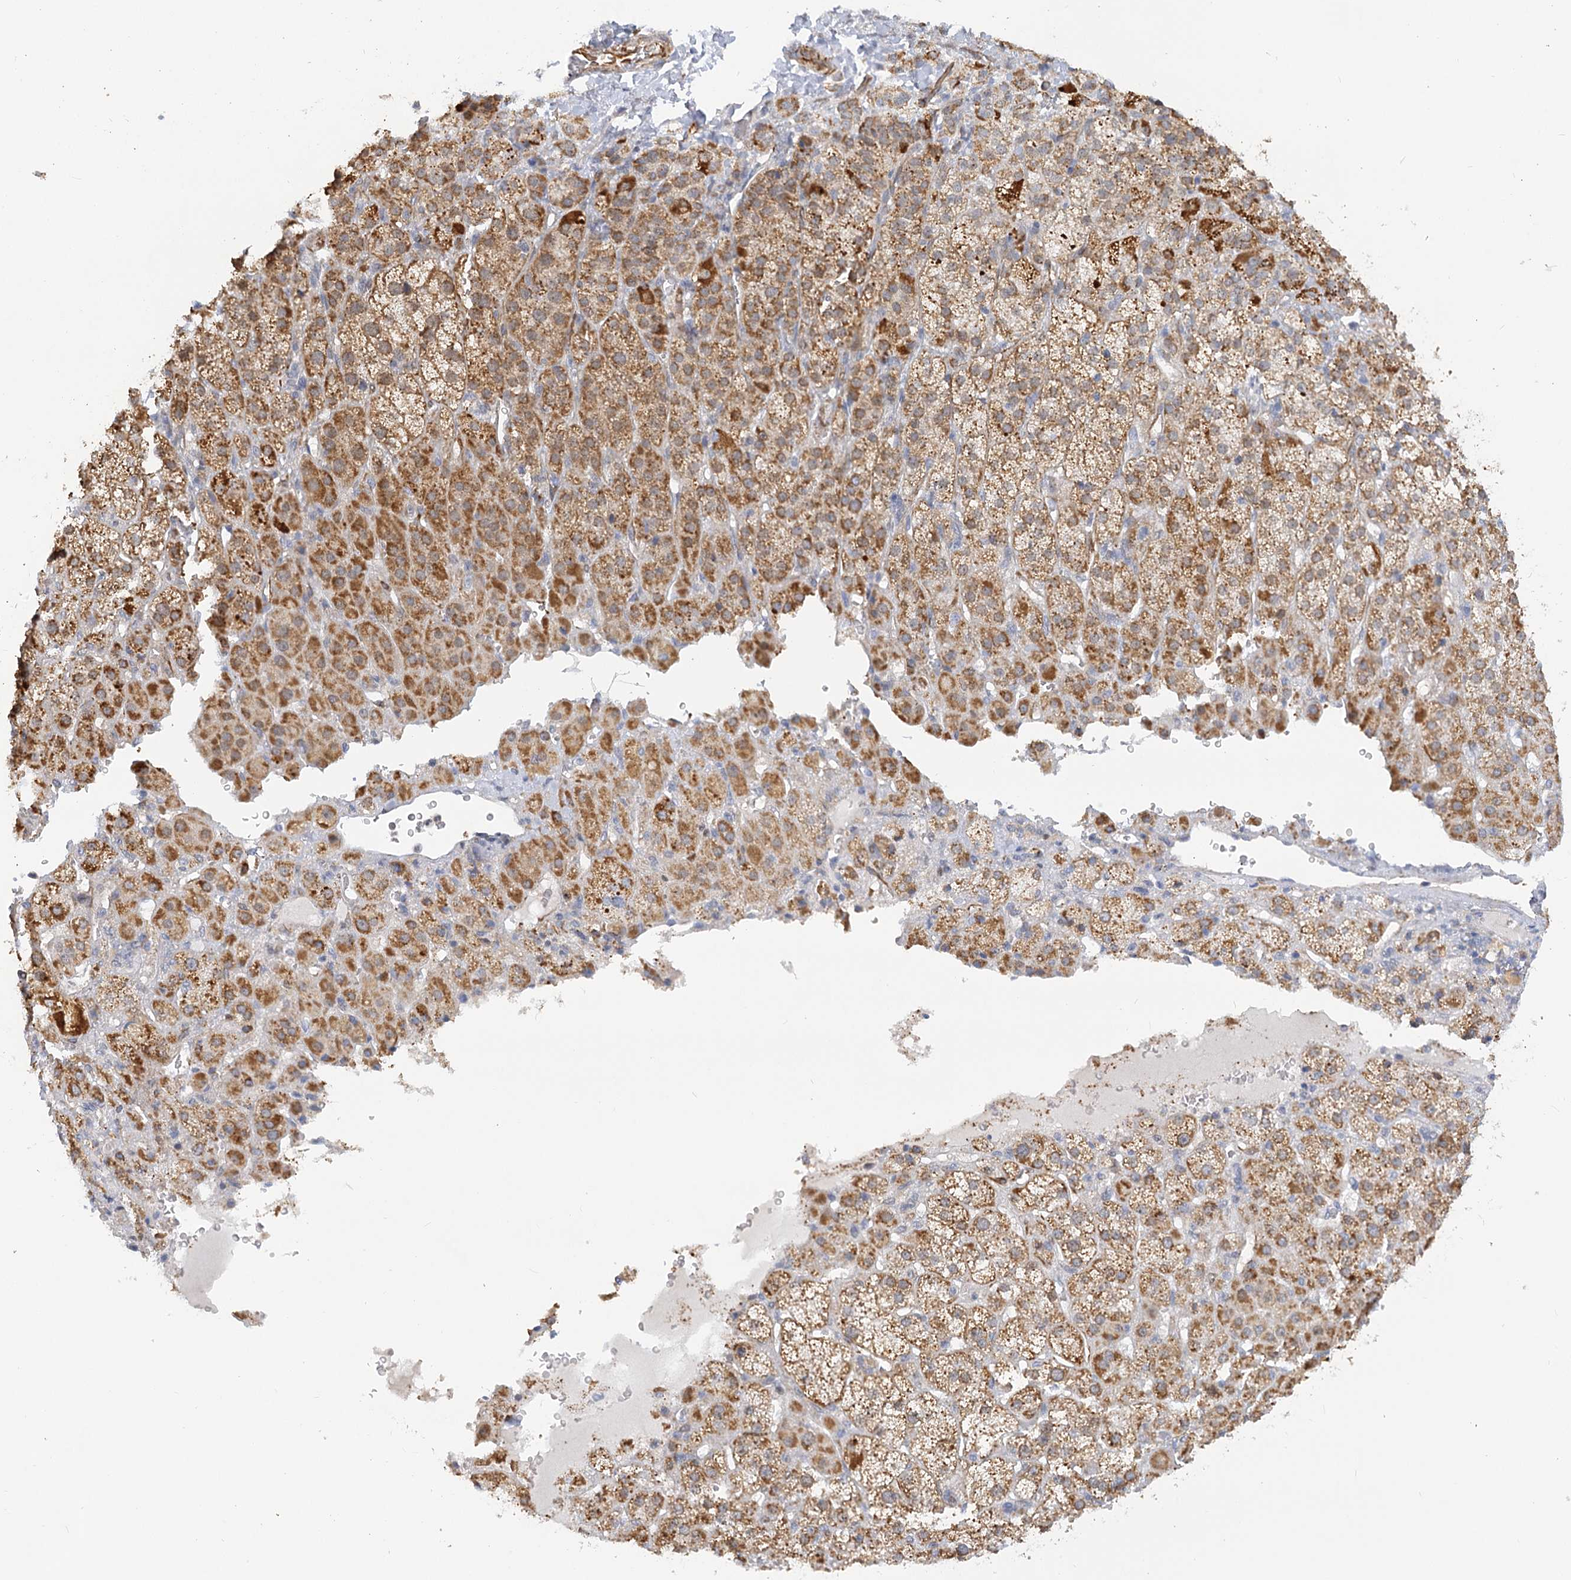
{"staining": {"intensity": "moderate", "quantity": "25%-75%", "location": "cytoplasmic/membranous"}, "tissue": "adrenal gland", "cell_type": "Glandular cells", "image_type": "normal", "snomed": [{"axis": "morphology", "description": "Normal tissue, NOS"}, {"axis": "topography", "description": "Adrenal gland"}], "caption": "About 25%-75% of glandular cells in normal adrenal gland display moderate cytoplasmic/membranous protein positivity as visualized by brown immunohistochemical staining.", "gene": "NELL2", "patient": {"sex": "female", "age": 57}}